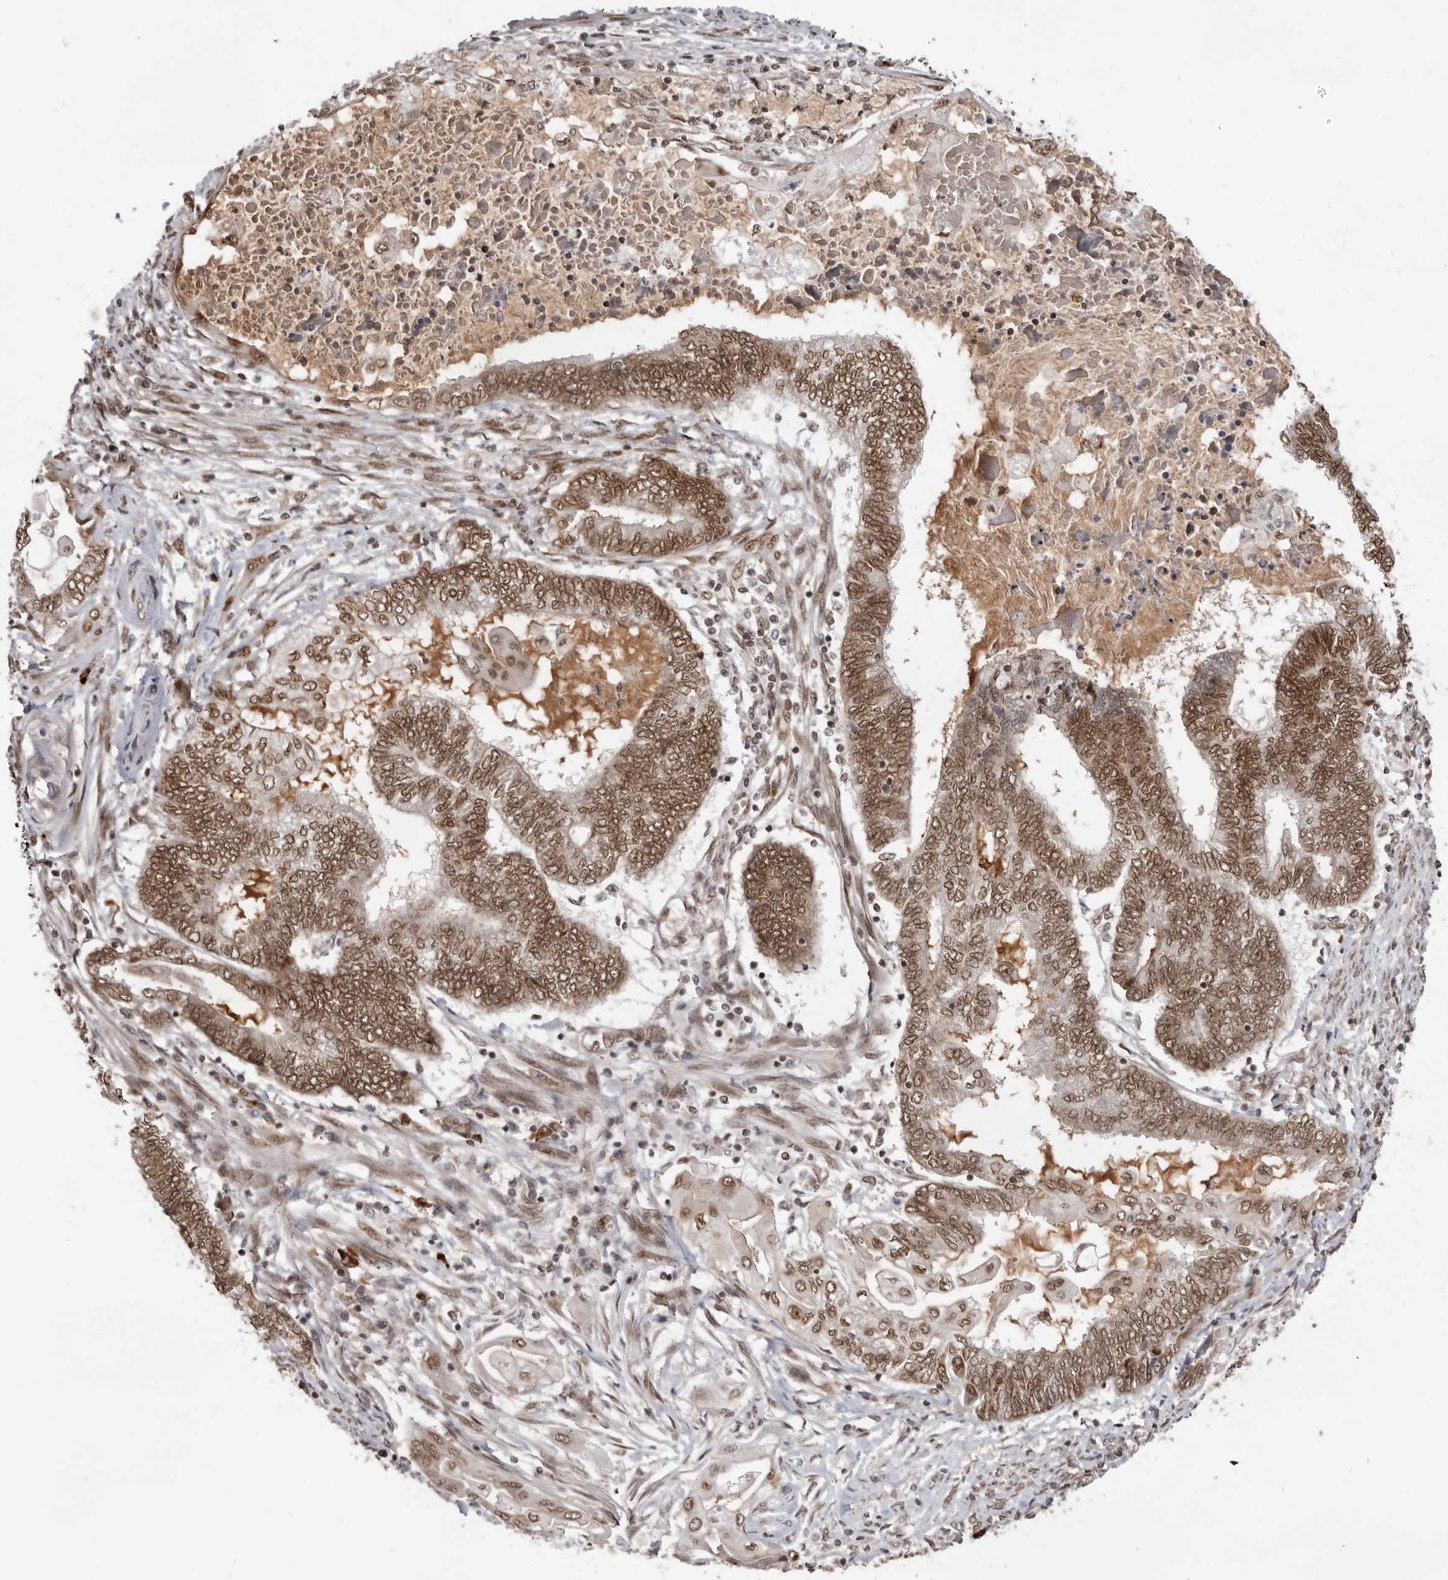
{"staining": {"intensity": "moderate", "quantity": ">75%", "location": "nuclear"}, "tissue": "endometrial cancer", "cell_type": "Tumor cells", "image_type": "cancer", "snomed": [{"axis": "morphology", "description": "Adenocarcinoma, NOS"}, {"axis": "topography", "description": "Uterus"}, {"axis": "topography", "description": "Endometrium"}], "caption": "Immunohistochemical staining of endometrial cancer (adenocarcinoma) displays moderate nuclear protein staining in approximately >75% of tumor cells.", "gene": "CHTOP", "patient": {"sex": "female", "age": 70}}